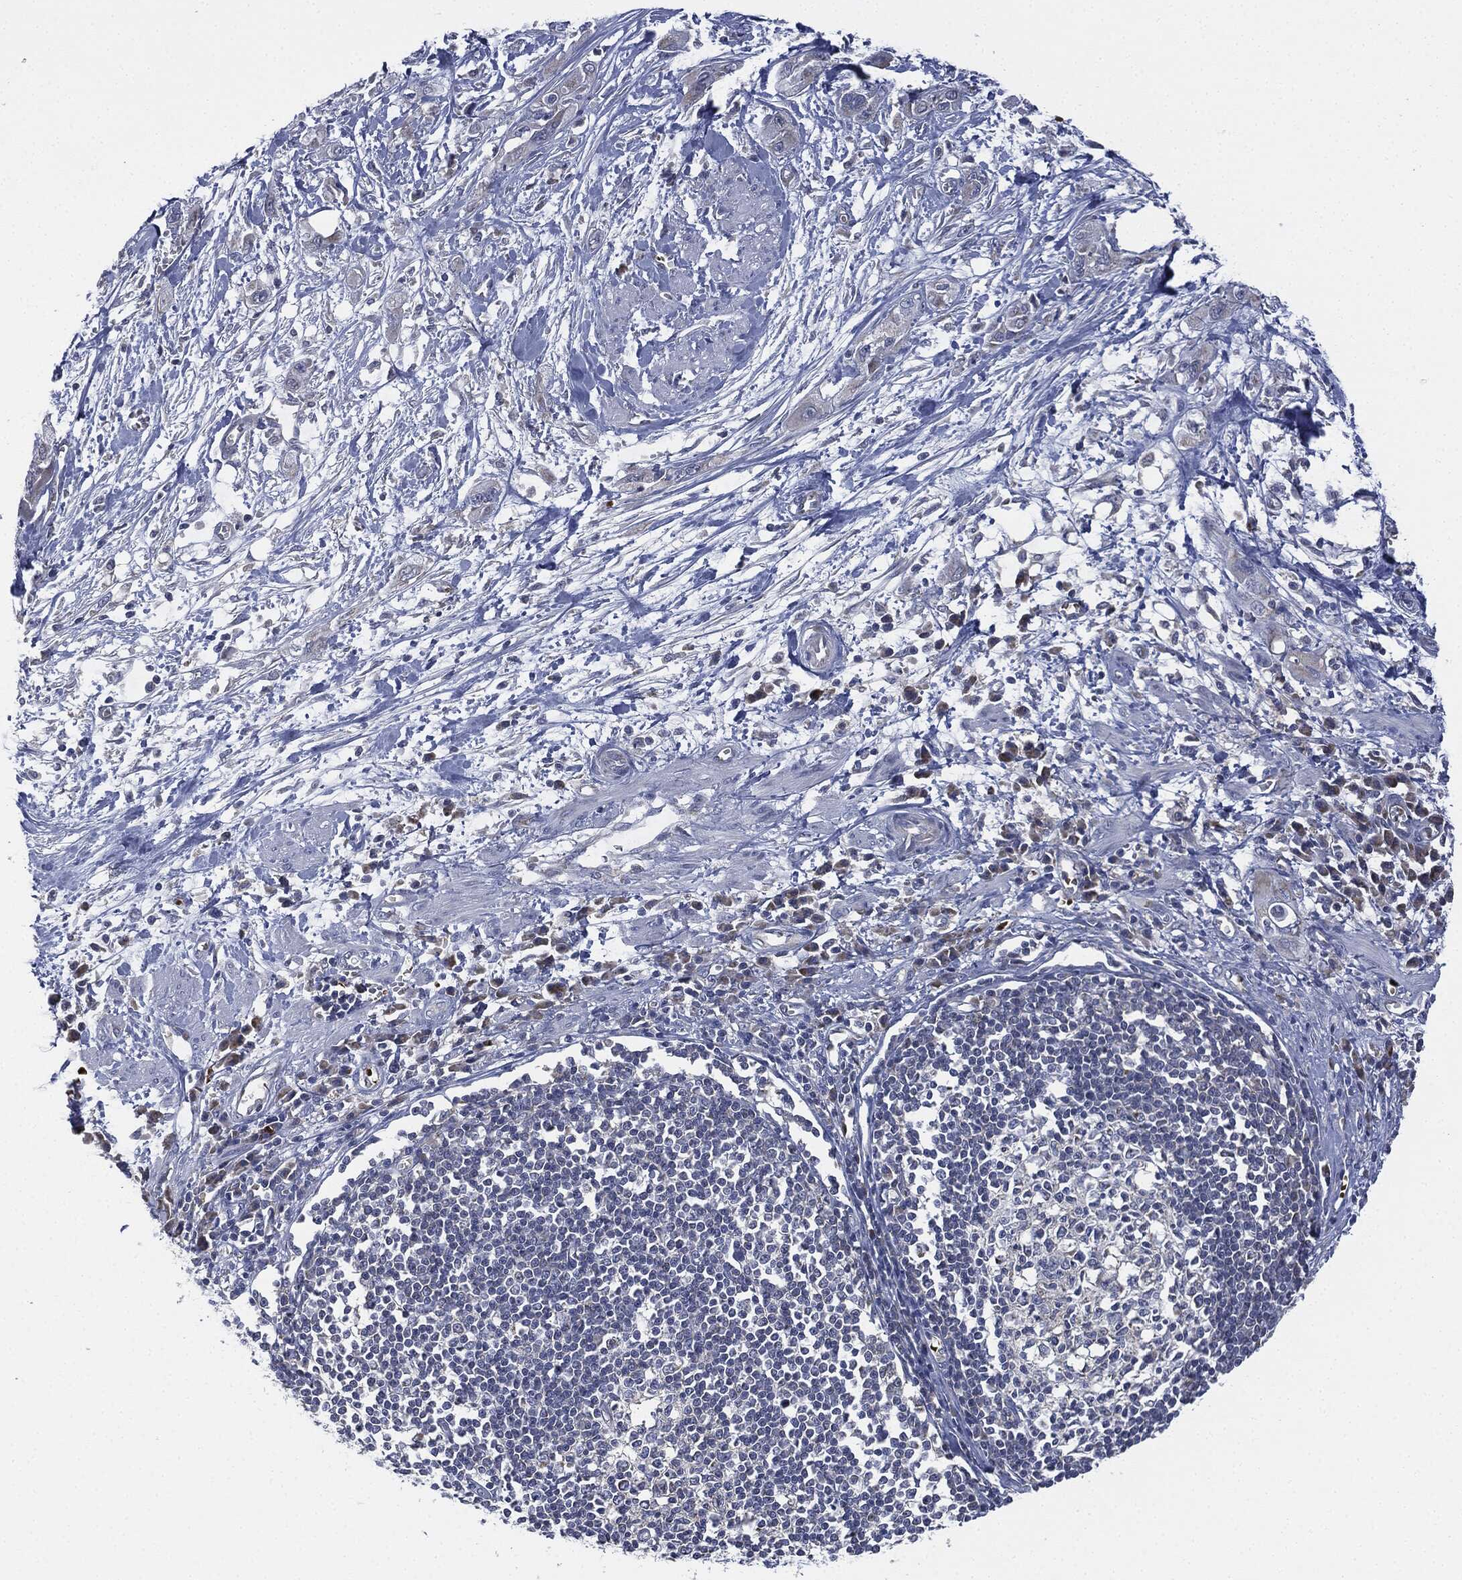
{"staining": {"intensity": "negative", "quantity": "none", "location": "none"}, "tissue": "pancreatic cancer", "cell_type": "Tumor cells", "image_type": "cancer", "snomed": [{"axis": "morphology", "description": "Adenocarcinoma, NOS"}, {"axis": "topography", "description": "Pancreas"}], "caption": "Tumor cells are negative for brown protein staining in adenocarcinoma (pancreatic). (IHC, brightfield microscopy, high magnification).", "gene": "SIGLEC9", "patient": {"sex": "male", "age": 72}}